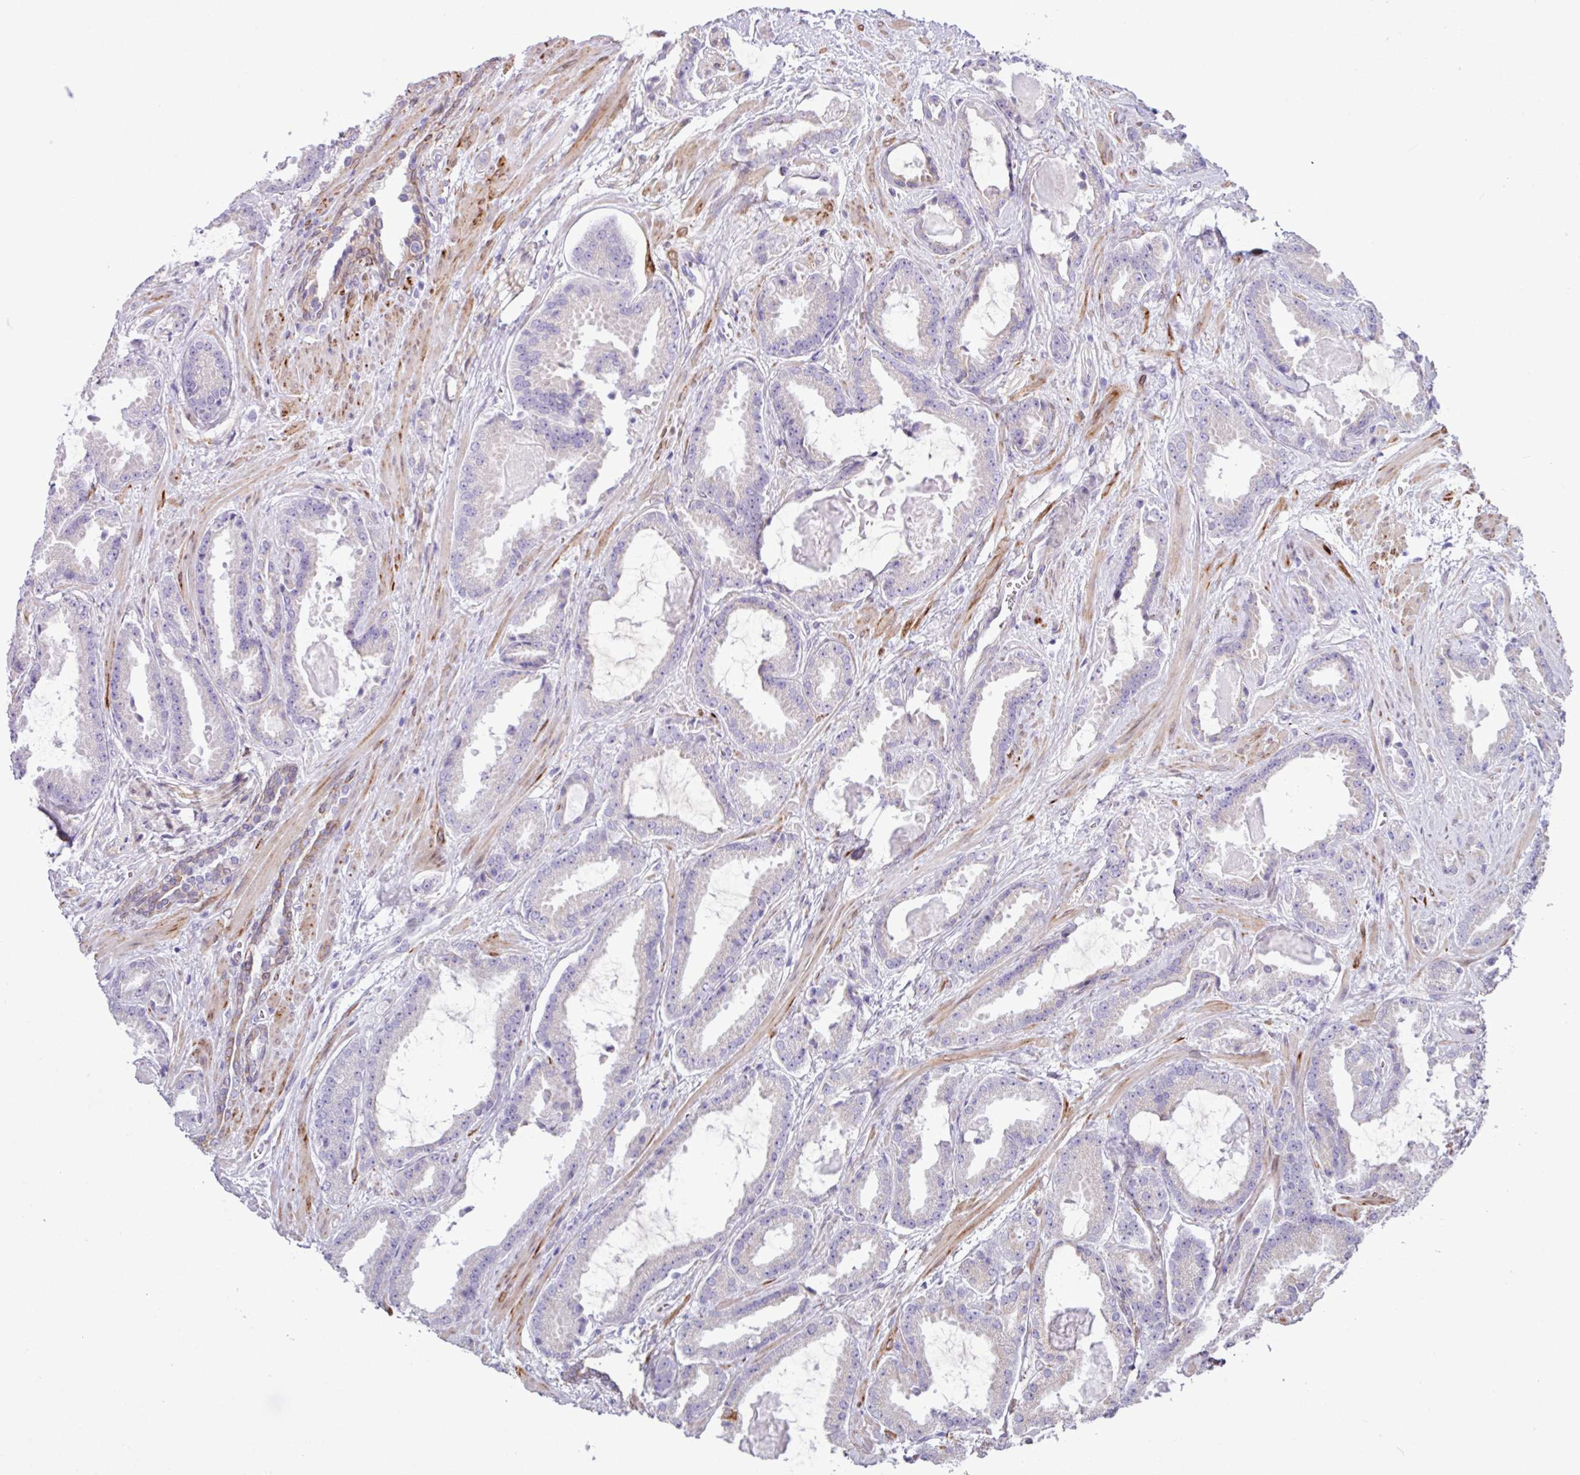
{"staining": {"intensity": "negative", "quantity": "none", "location": "none"}, "tissue": "prostate cancer", "cell_type": "Tumor cells", "image_type": "cancer", "snomed": [{"axis": "morphology", "description": "Adenocarcinoma, Low grade"}, {"axis": "topography", "description": "Prostate"}], "caption": "The histopathology image shows no significant expression in tumor cells of prostate adenocarcinoma (low-grade).", "gene": "SLC38A1", "patient": {"sex": "male", "age": 62}}